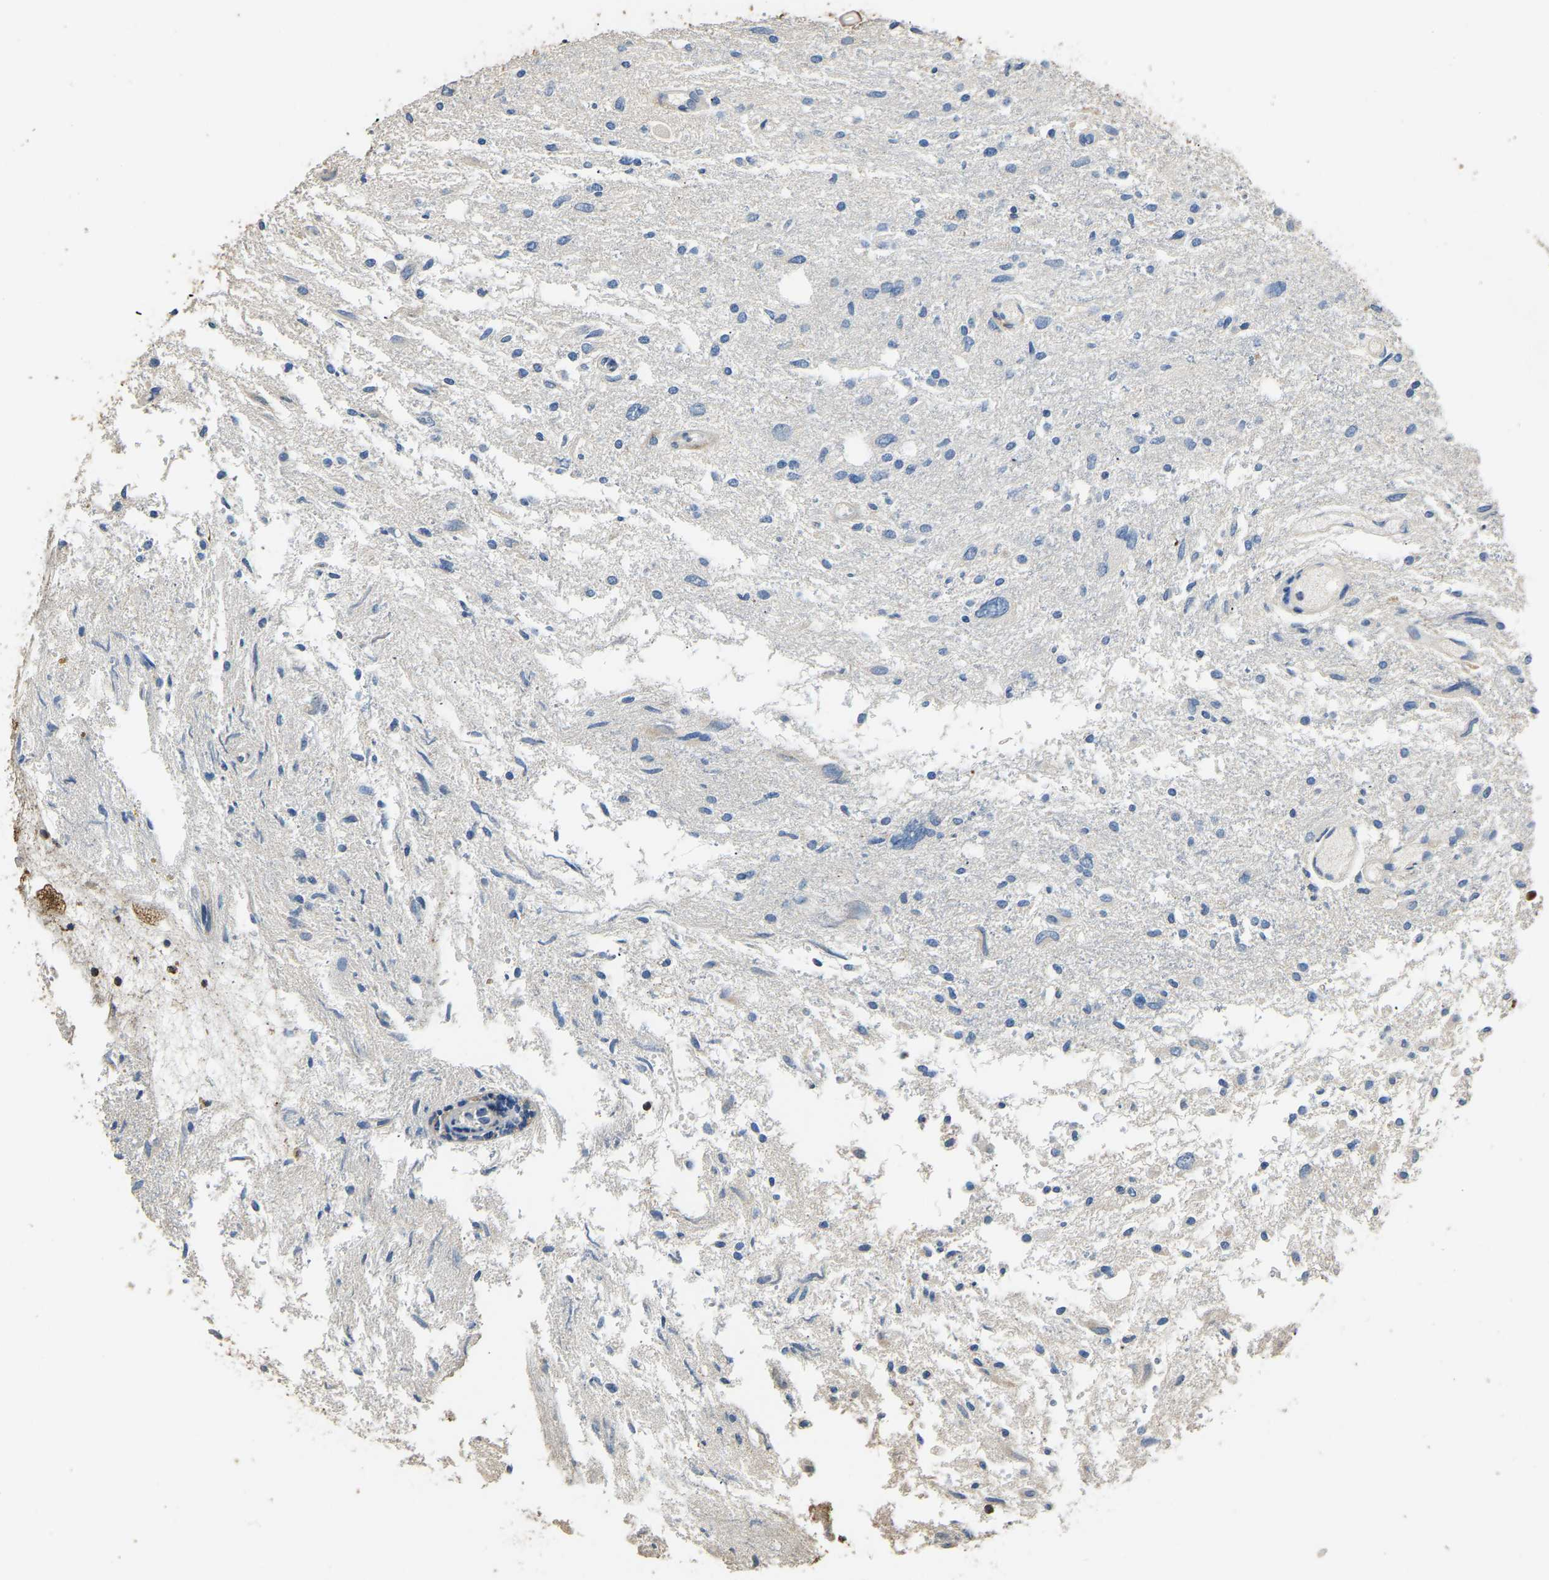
{"staining": {"intensity": "negative", "quantity": "none", "location": "none"}, "tissue": "glioma", "cell_type": "Tumor cells", "image_type": "cancer", "snomed": [{"axis": "morphology", "description": "Glioma, malignant, High grade"}, {"axis": "topography", "description": "Brain"}], "caption": "IHC of human glioma demonstrates no staining in tumor cells.", "gene": "TUFM", "patient": {"sex": "female", "age": 59}}